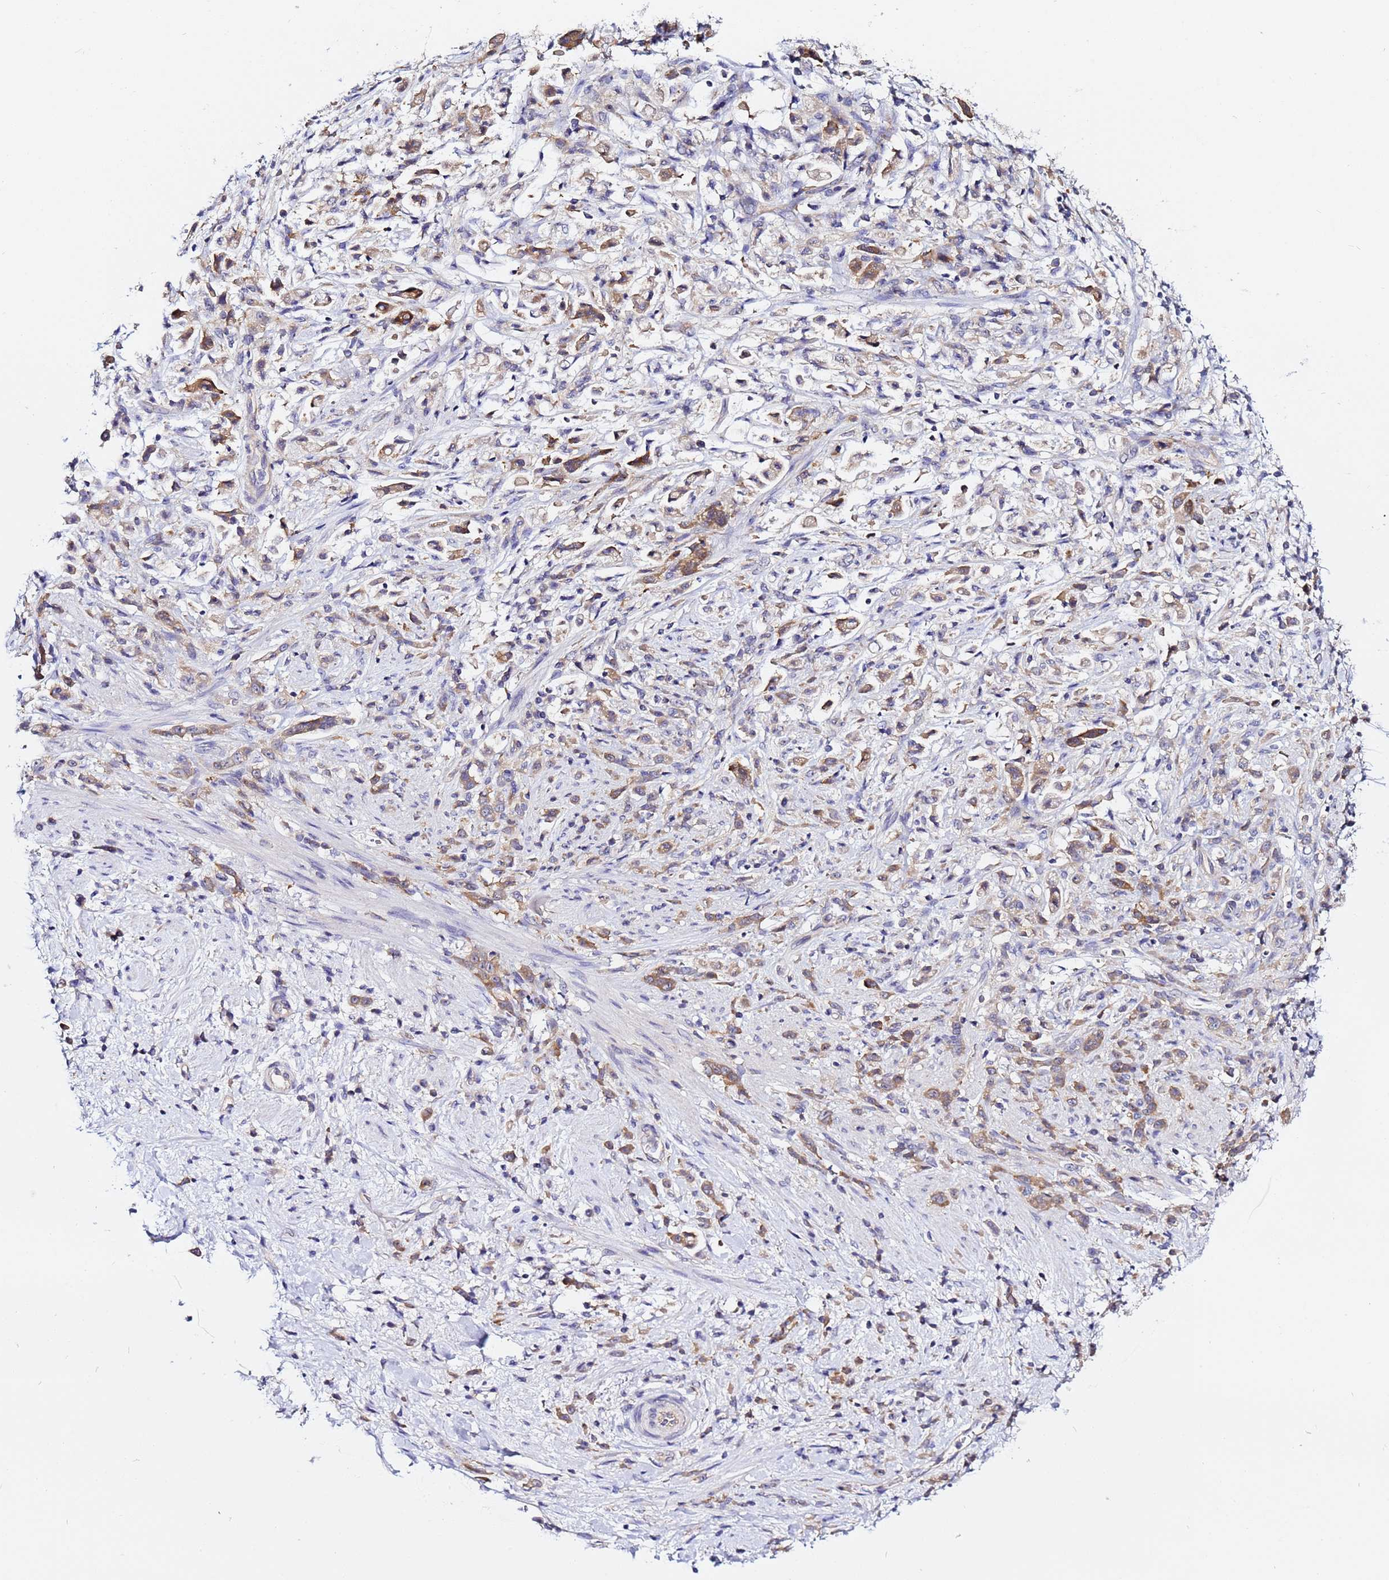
{"staining": {"intensity": "moderate", "quantity": ">75%", "location": "cytoplasmic/membranous"}, "tissue": "stomach cancer", "cell_type": "Tumor cells", "image_type": "cancer", "snomed": [{"axis": "morphology", "description": "Adenocarcinoma, NOS"}, {"axis": "topography", "description": "Stomach"}], "caption": "Immunohistochemistry of human stomach cancer (adenocarcinoma) exhibits medium levels of moderate cytoplasmic/membranous expression in approximately >75% of tumor cells. (Brightfield microscopy of DAB IHC at high magnification).", "gene": "LENG1", "patient": {"sex": "female", "age": 60}}